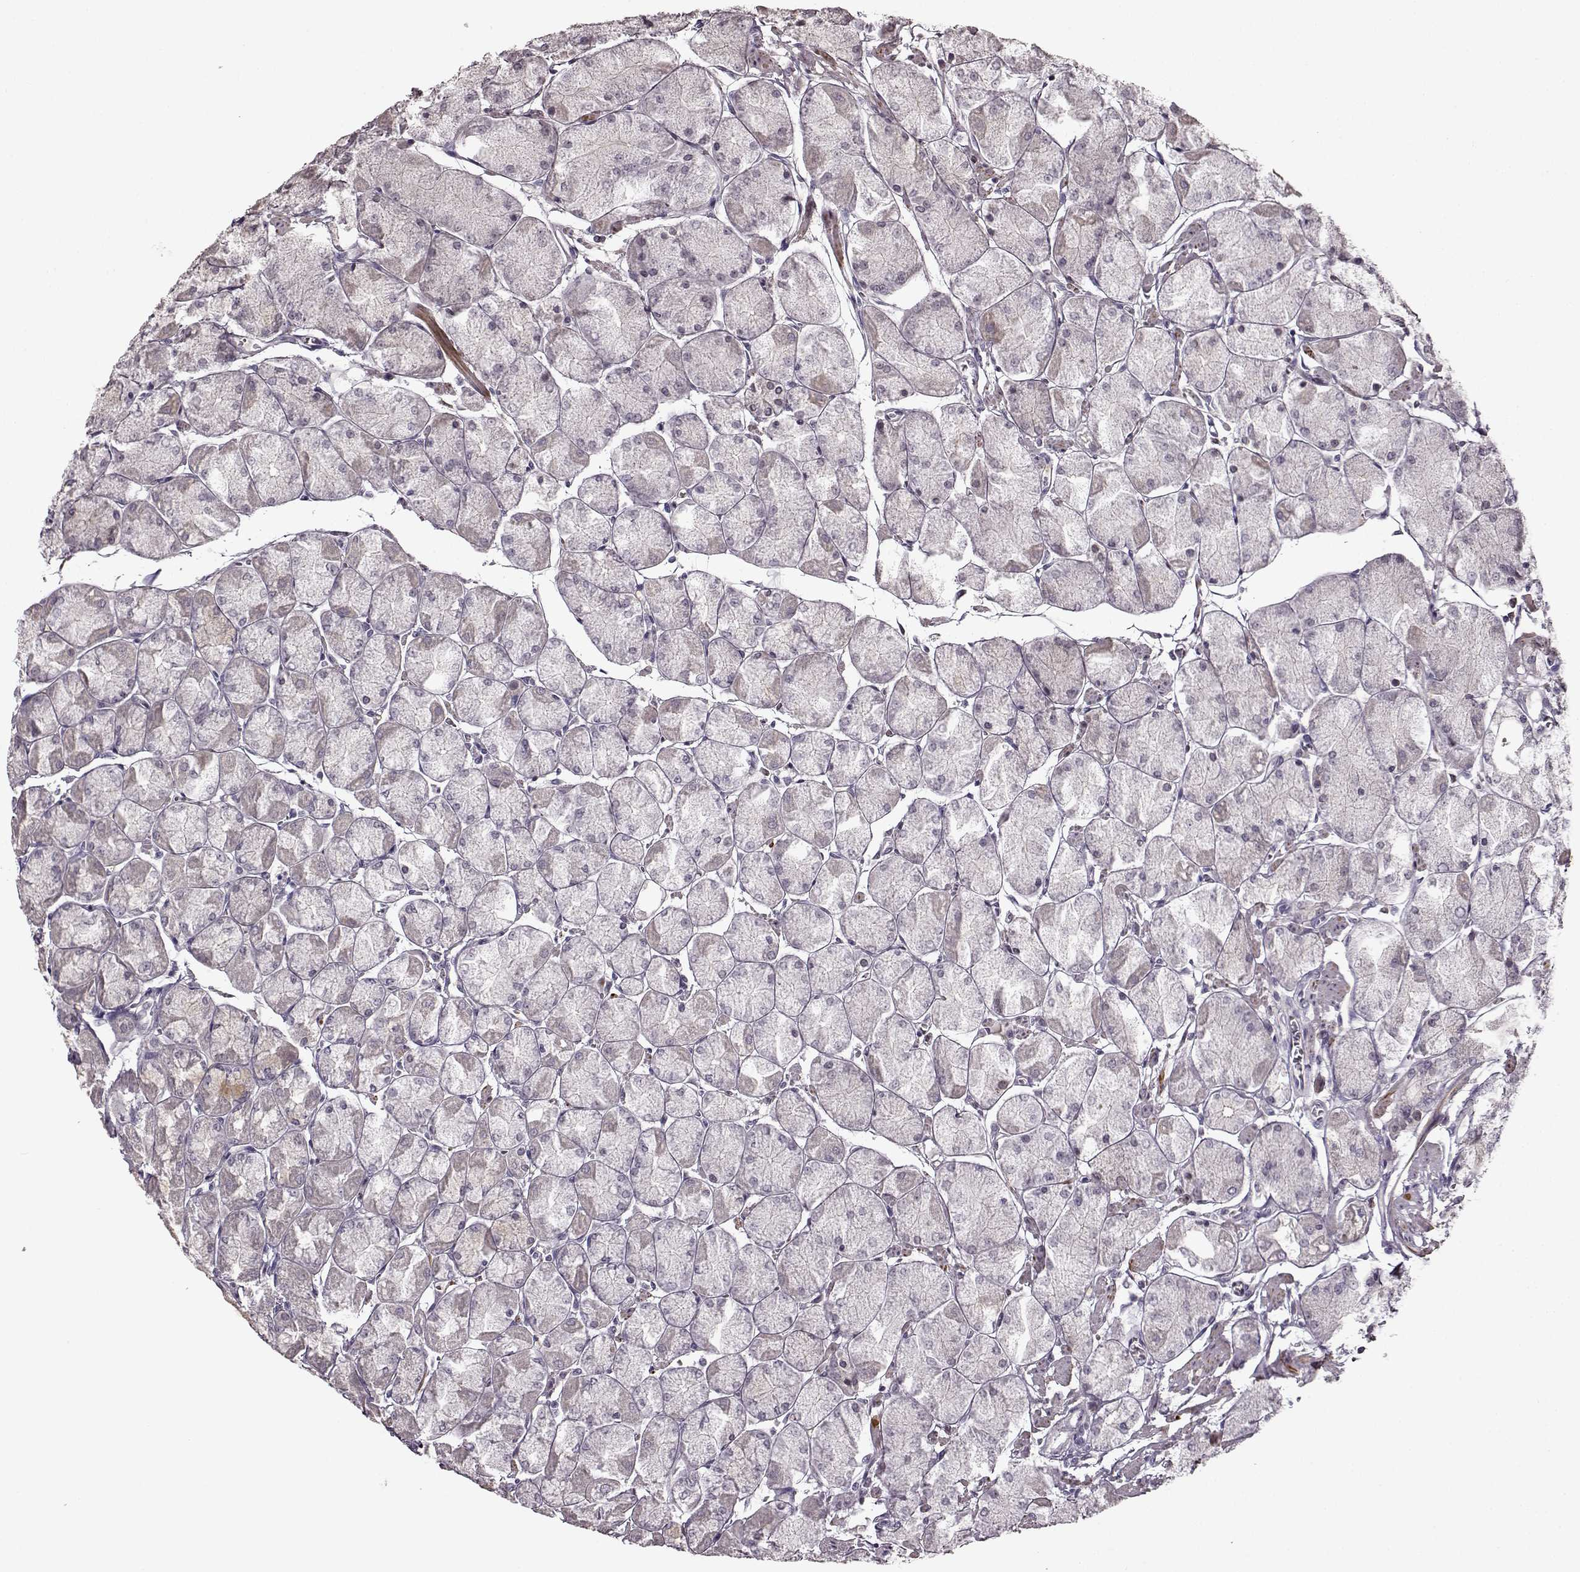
{"staining": {"intensity": "weak", "quantity": "<25%", "location": "cytoplasmic/membranous"}, "tissue": "stomach", "cell_type": "Glandular cells", "image_type": "normal", "snomed": [{"axis": "morphology", "description": "Normal tissue, NOS"}, {"axis": "topography", "description": "Stomach, upper"}], "caption": "Immunohistochemistry (IHC) photomicrograph of benign stomach stained for a protein (brown), which exhibits no positivity in glandular cells.", "gene": "CNGA3", "patient": {"sex": "male", "age": 60}}